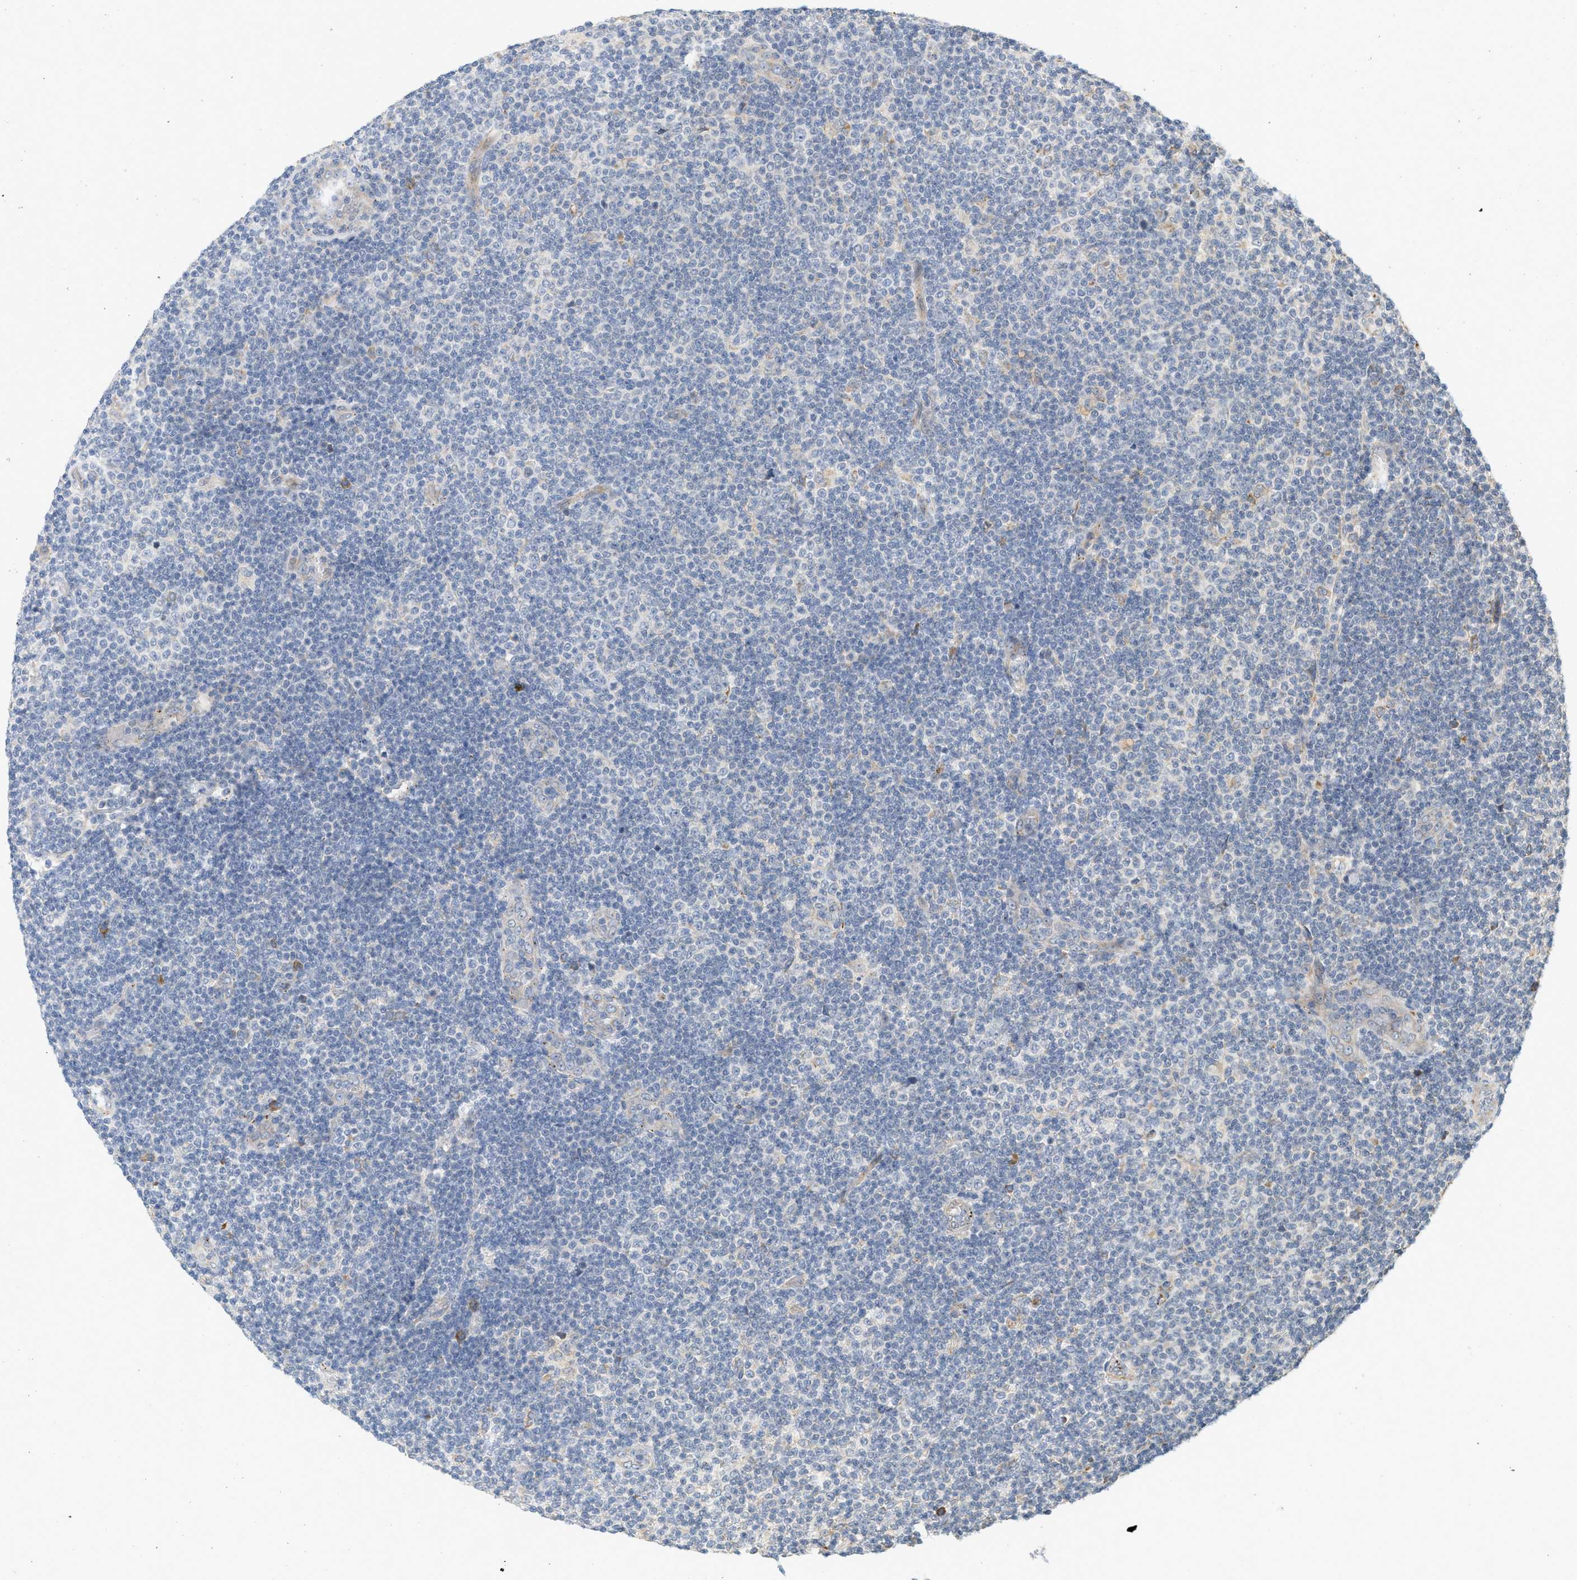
{"staining": {"intensity": "negative", "quantity": "none", "location": "none"}, "tissue": "lymphoma", "cell_type": "Tumor cells", "image_type": "cancer", "snomed": [{"axis": "morphology", "description": "Malignant lymphoma, non-Hodgkin's type, Low grade"}, {"axis": "topography", "description": "Lymph node"}], "caption": "Malignant lymphoma, non-Hodgkin's type (low-grade) was stained to show a protein in brown. There is no significant staining in tumor cells.", "gene": "SVOP", "patient": {"sex": "male", "age": 83}}